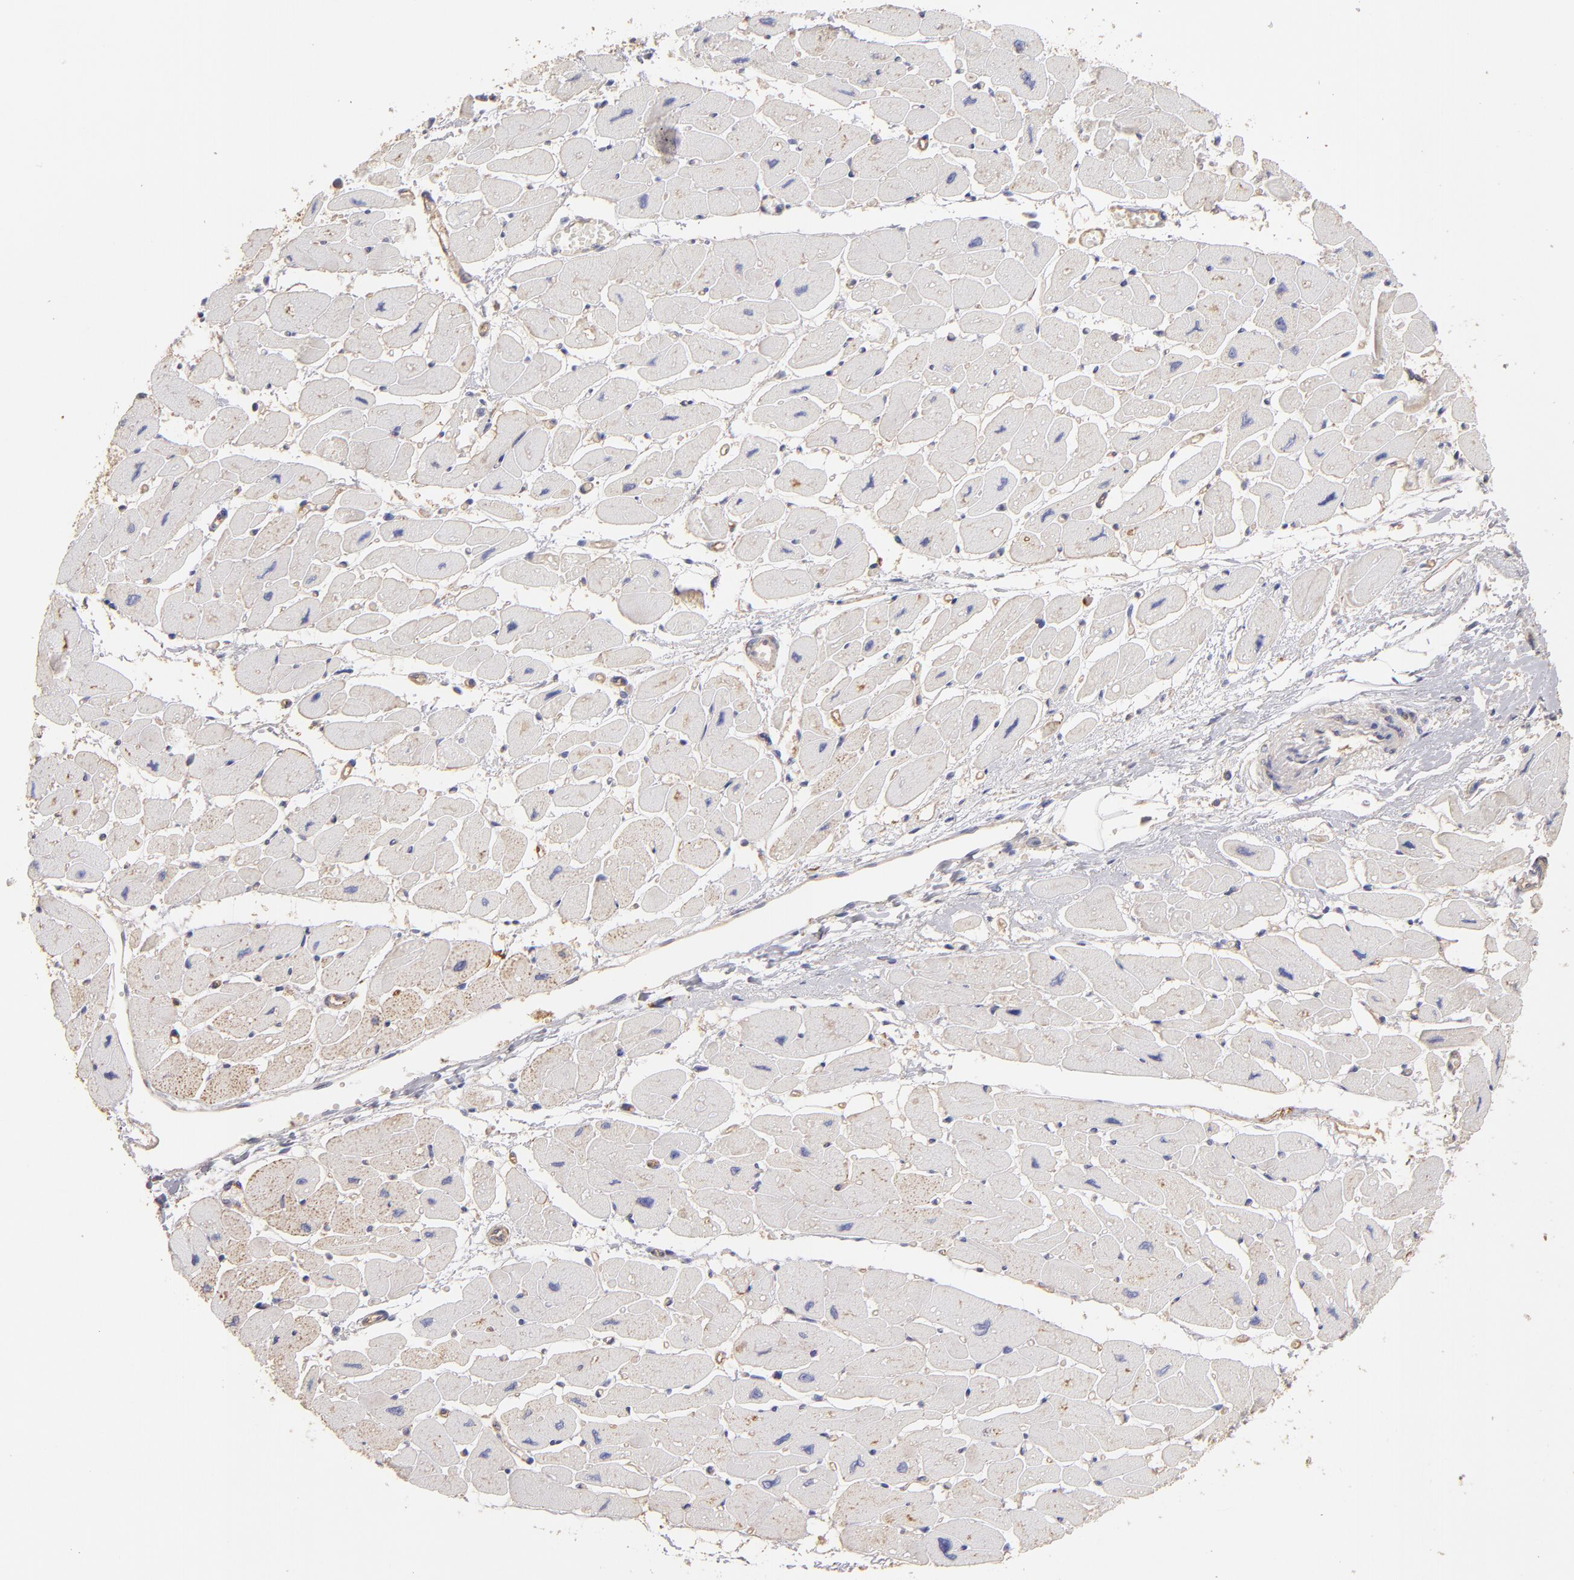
{"staining": {"intensity": "weak", "quantity": "25%-75%", "location": "cytoplasmic/membranous"}, "tissue": "heart muscle", "cell_type": "Cardiomyocytes", "image_type": "normal", "snomed": [{"axis": "morphology", "description": "Normal tissue, NOS"}, {"axis": "topography", "description": "Heart"}], "caption": "Protein expression analysis of unremarkable human heart muscle reveals weak cytoplasmic/membranous expression in about 25%-75% of cardiomyocytes.", "gene": "ABCB1", "patient": {"sex": "female", "age": 54}}